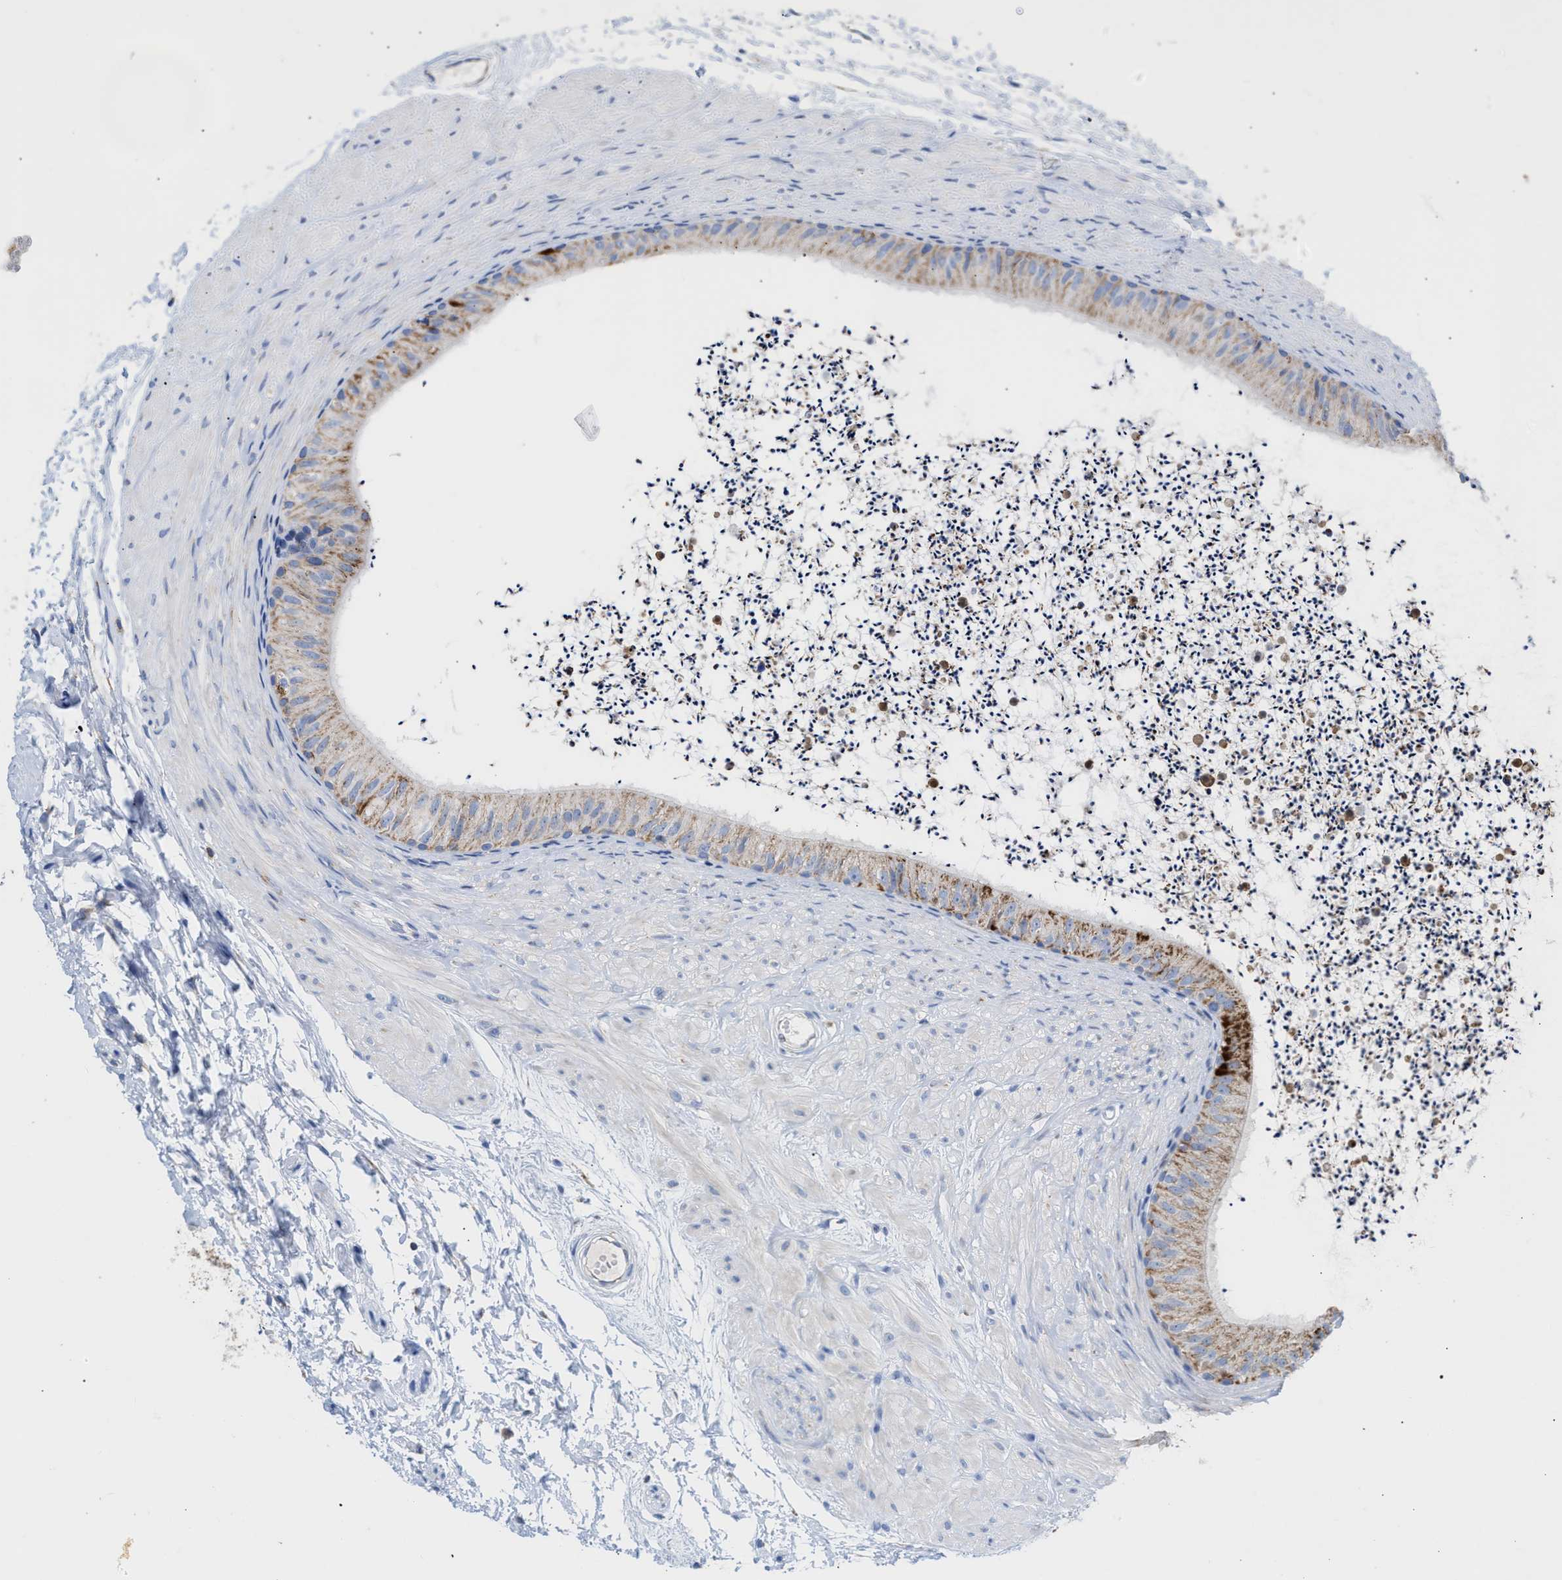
{"staining": {"intensity": "moderate", "quantity": ">75%", "location": "cytoplasmic/membranous"}, "tissue": "epididymis", "cell_type": "Glandular cells", "image_type": "normal", "snomed": [{"axis": "morphology", "description": "Normal tissue, NOS"}, {"axis": "topography", "description": "Epididymis"}], "caption": "Immunohistochemistry (IHC) micrograph of normal epididymis stained for a protein (brown), which demonstrates medium levels of moderate cytoplasmic/membranous staining in about >75% of glandular cells.", "gene": "ACOT13", "patient": {"sex": "male", "age": 56}}